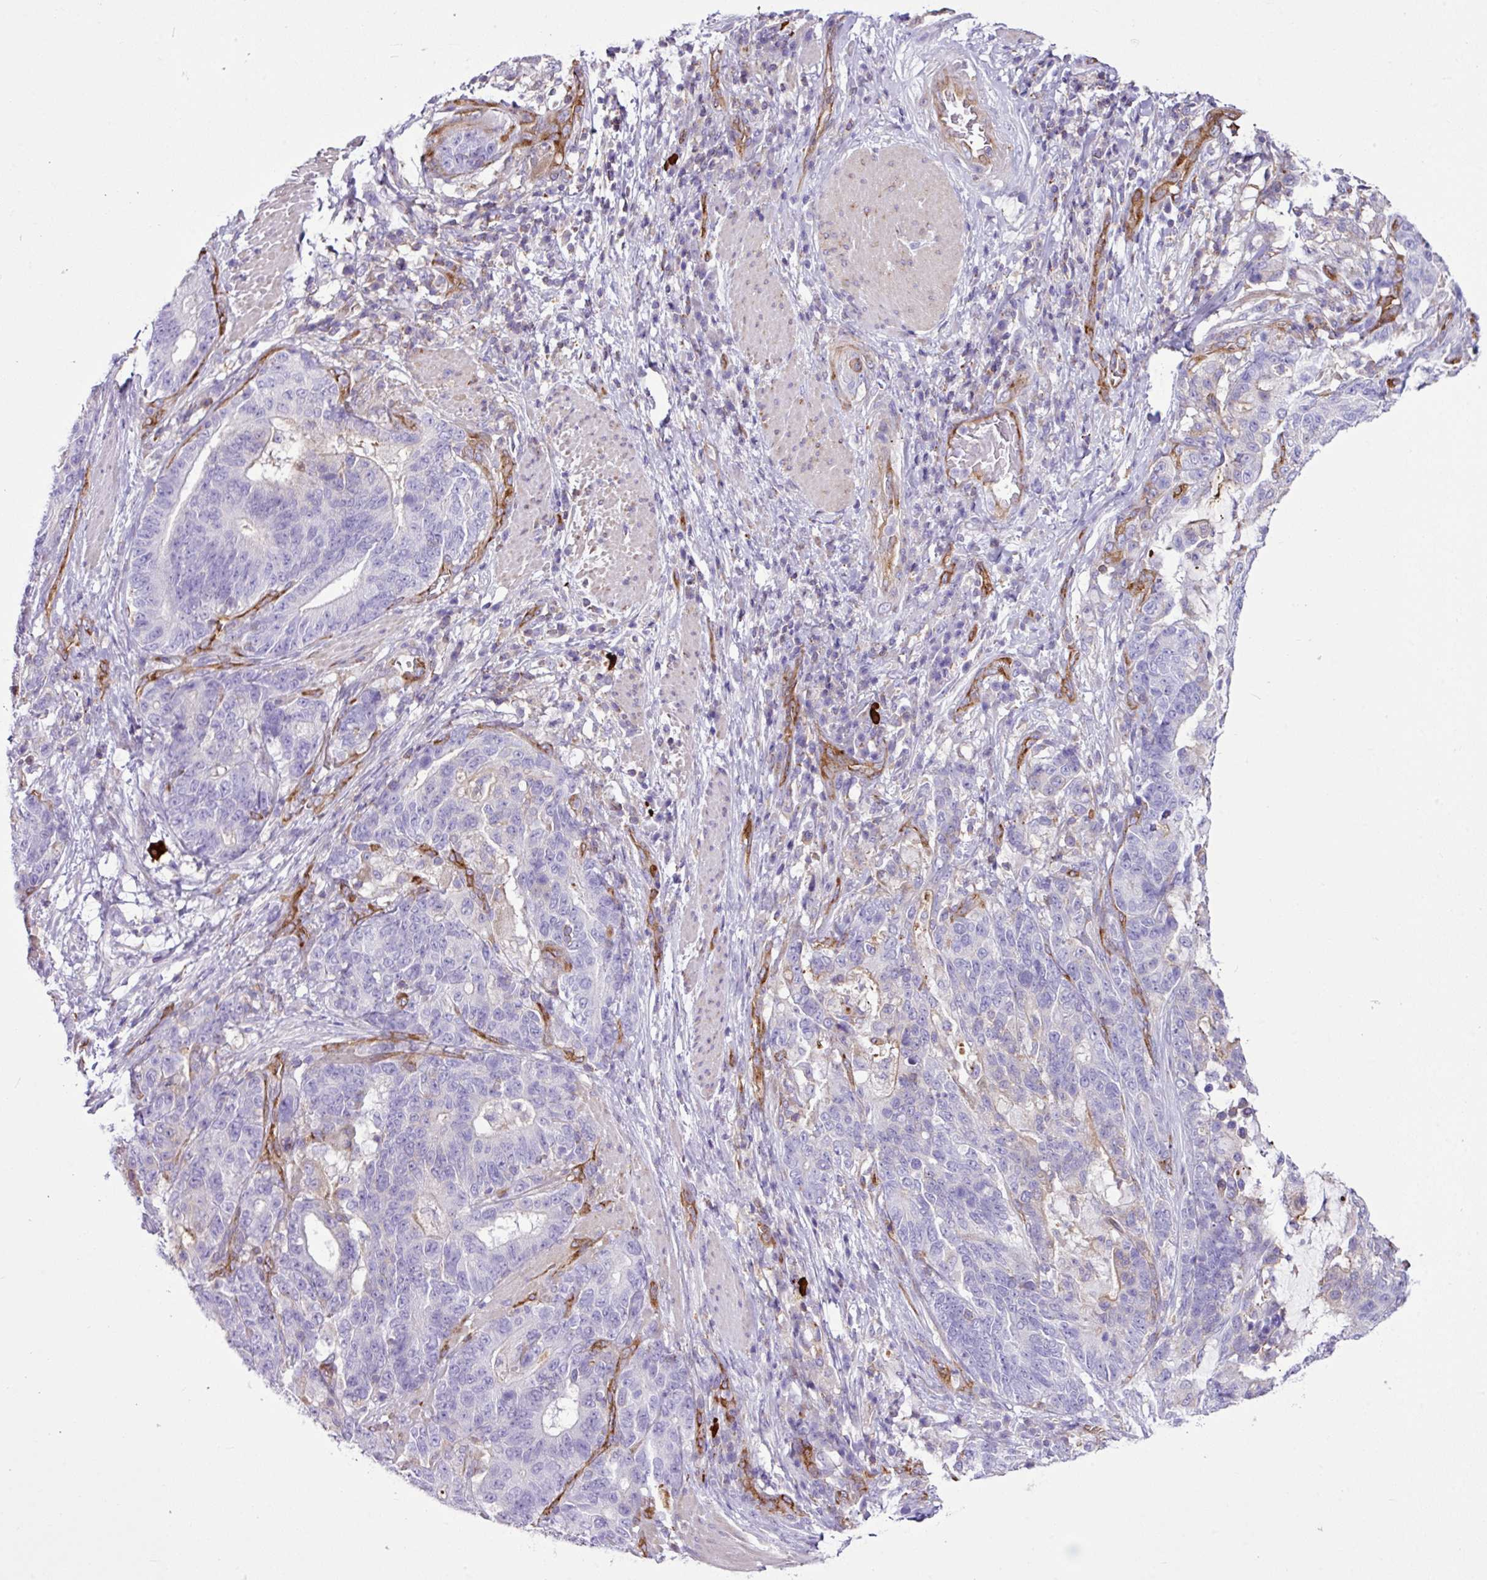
{"staining": {"intensity": "negative", "quantity": "none", "location": "none"}, "tissue": "stomach cancer", "cell_type": "Tumor cells", "image_type": "cancer", "snomed": [{"axis": "morphology", "description": "Normal tissue, NOS"}, {"axis": "morphology", "description": "Adenocarcinoma, NOS"}, {"axis": "topography", "description": "Stomach"}], "caption": "A histopathology image of human stomach cancer (adenocarcinoma) is negative for staining in tumor cells. Brightfield microscopy of immunohistochemistry stained with DAB (brown) and hematoxylin (blue), captured at high magnification.", "gene": "EME2", "patient": {"sex": "female", "age": 64}}